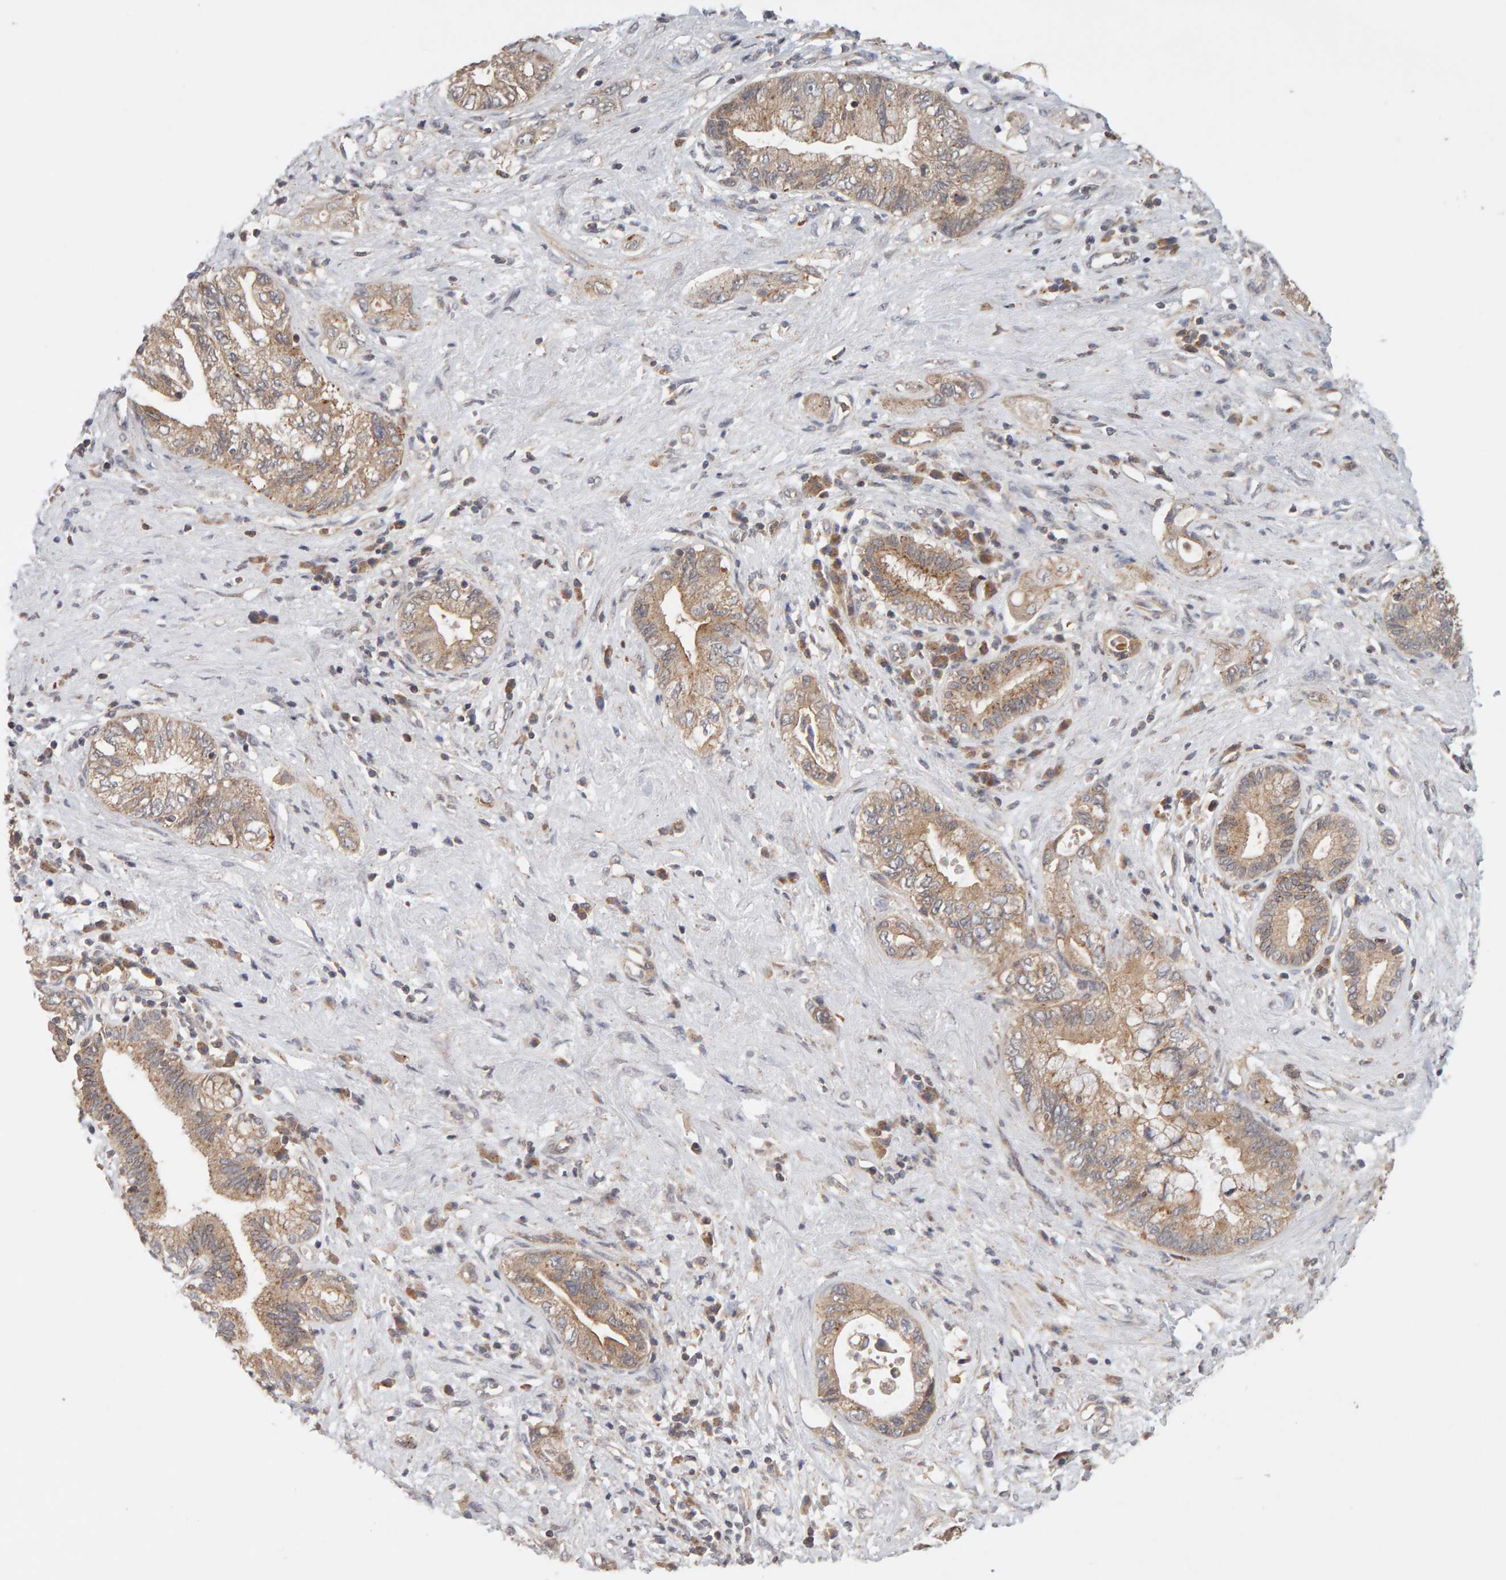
{"staining": {"intensity": "weak", "quantity": ">75%", "location": "cytoplasmic/membranous"}, "tissue": "pancreatic cancer", "cell_type": "Tumor cells", "image_type": "cancer", "snomed": [{"axis": "morphology", "description": "Adenocarcinoma, NOS"}, {"axis": "topography", "description": "Pancreas"}], "caption": "The immunohistochemical stain labels weak cytoplasmic/membranous positivity in tumor cells of pancreatic adenocarcinoma tissue.", "gene": "DNAJC7", "patient": {"sex": "female", "age": 73}}